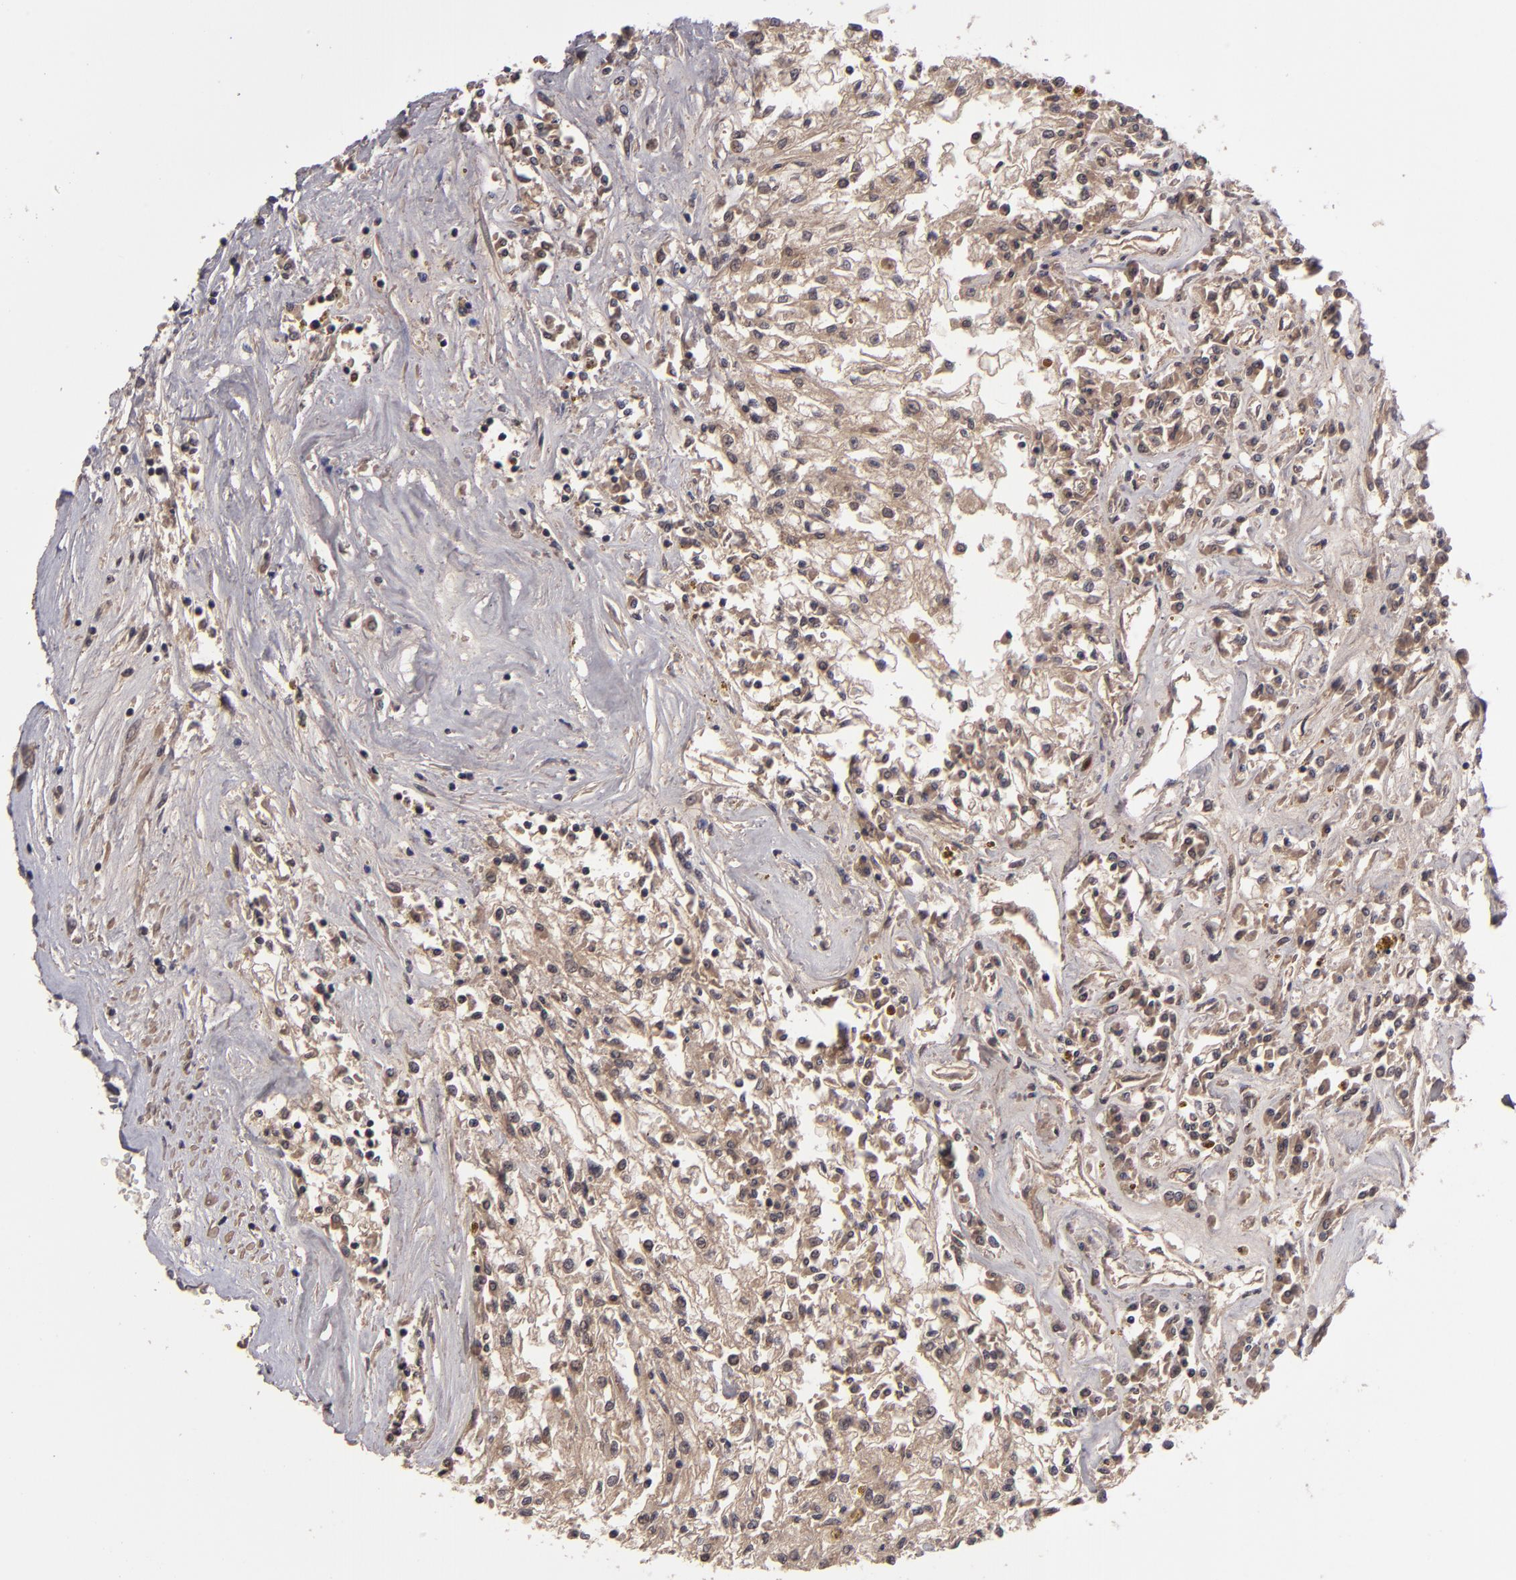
{"staining": {"intensity": "moderate", "quantity": ">75%", "location": "cytoplasmic/membranous,nuclear"}, "tissue": "renal cancer", "cell_type": "Tumor cells", "image_type": "cancer", "snomed": [{"axis": "morphology", "description": "Adenocarcinoma, NOS"}, {"axis": "topography", "description": "Kidney"}], "caption": "This photomicrograph demonstrates renal adenocarcinoma stained with IHC to label a protein in brown. The cytoplasmic/membranous and nuclear of tumor cells show moderate positivity for the protein. Nuclei are counter-stained blue.", "gene": "TYMS", "patient": {"sex": "male", "age": 78}}